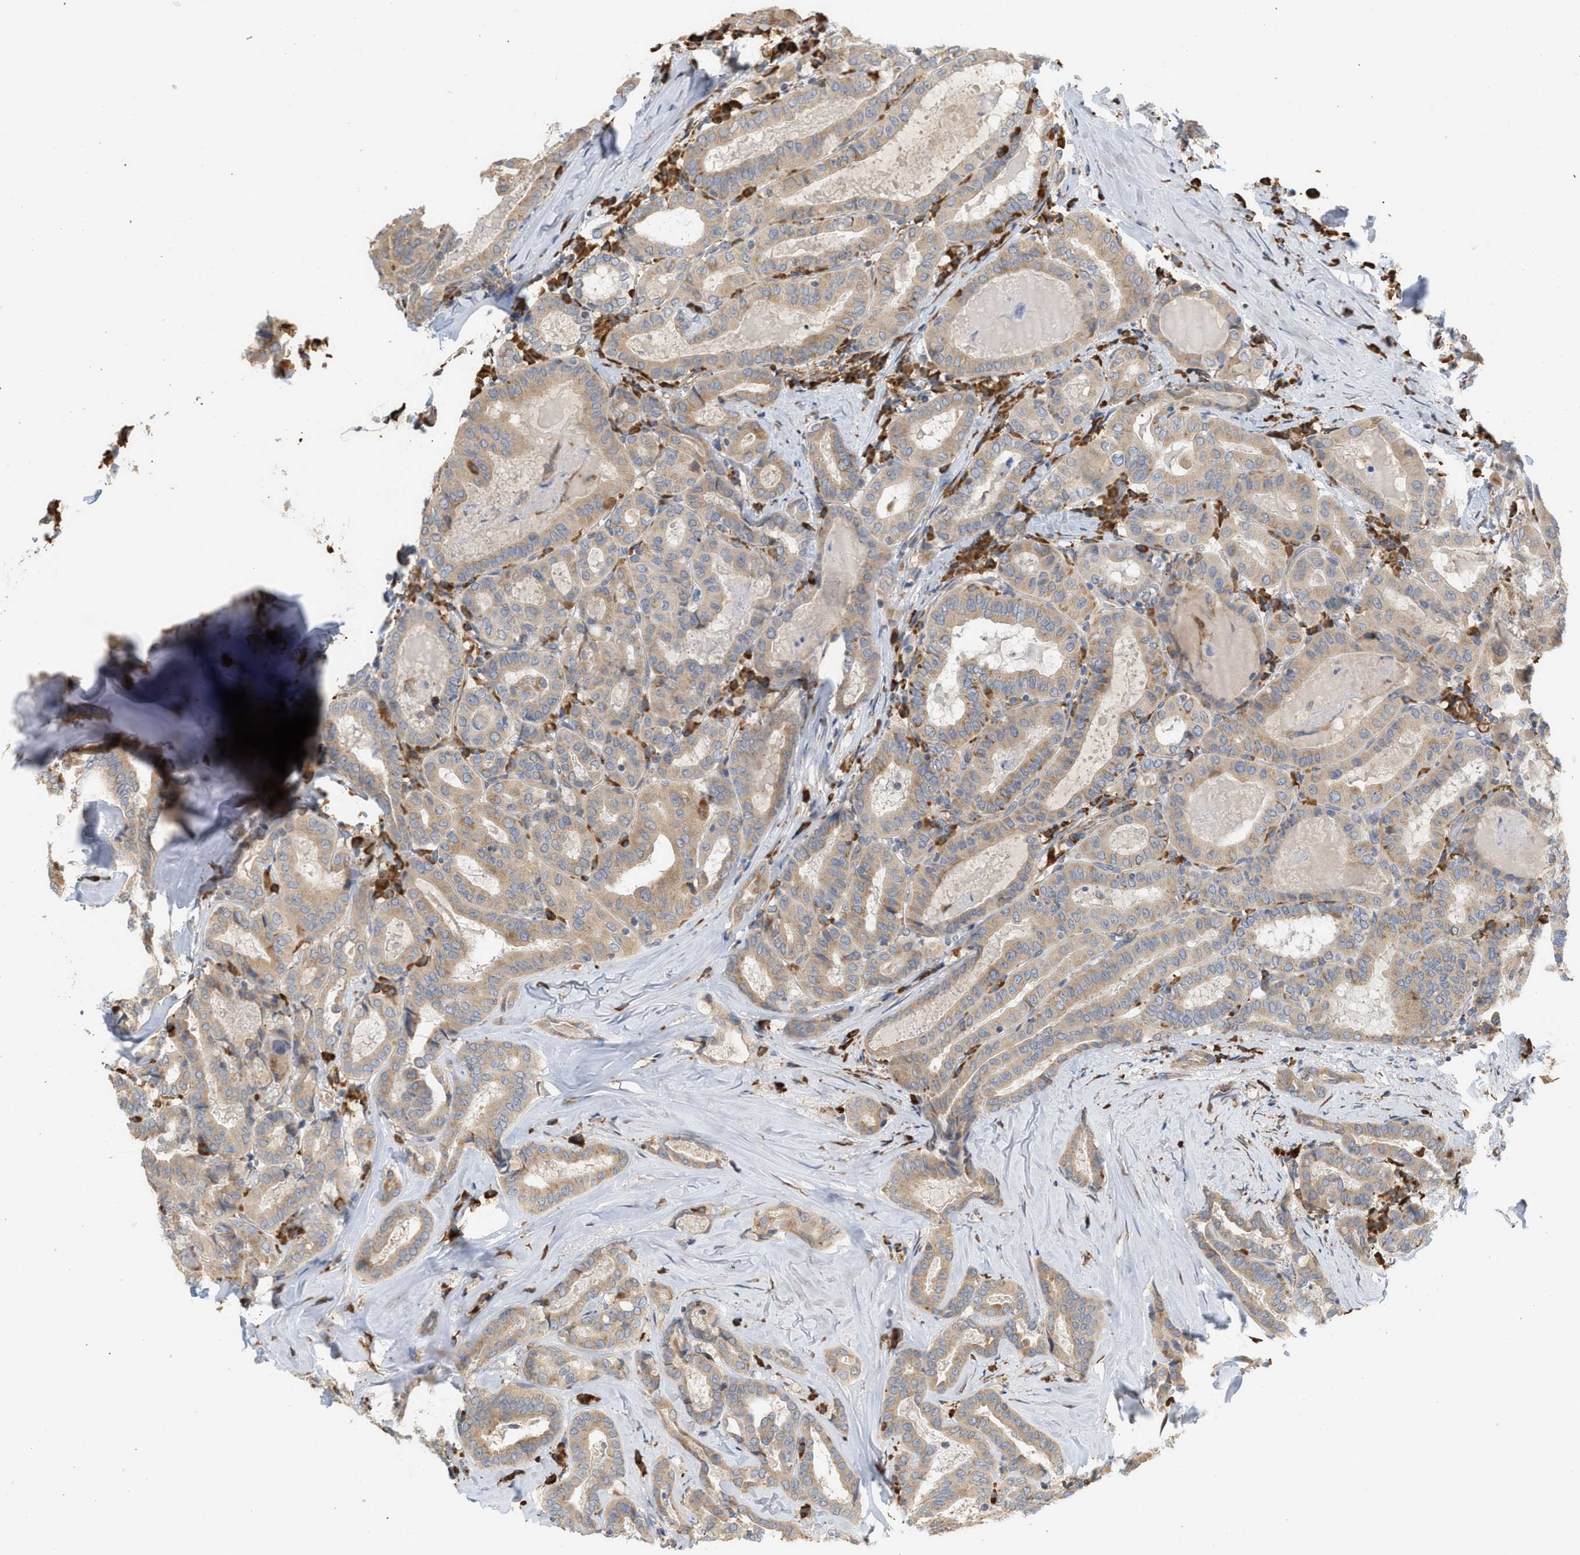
{"staining": {"intensity": "moderate", "quantity": ">75%", "location": "cytoplasmic/membranous"}, "tissue": "thyroid cancer", "cell_type": "Tumor cells", "image_type": "cancer", "snomed": [{"axis": "morphology", "description": "Papillary adenocarcinoma, NOS"}, {"axis": "topography", "description": "Thyroid gland"}], "caption": "The histopathology image demonstrates immunohistochemical staining of thyroid cancer (papillary adenocarcinoma). There is moderate cytoplasmic/membranous expression is appreciated in about >75% of tumor cells. The staining was performed using DAB to visualize the protein expression in brown, while the nuclei were stained in blue with hematoxylin (Magnification: 20x).", "gene": "SVOP", "patient": {"sex": "female", "age": 42}}